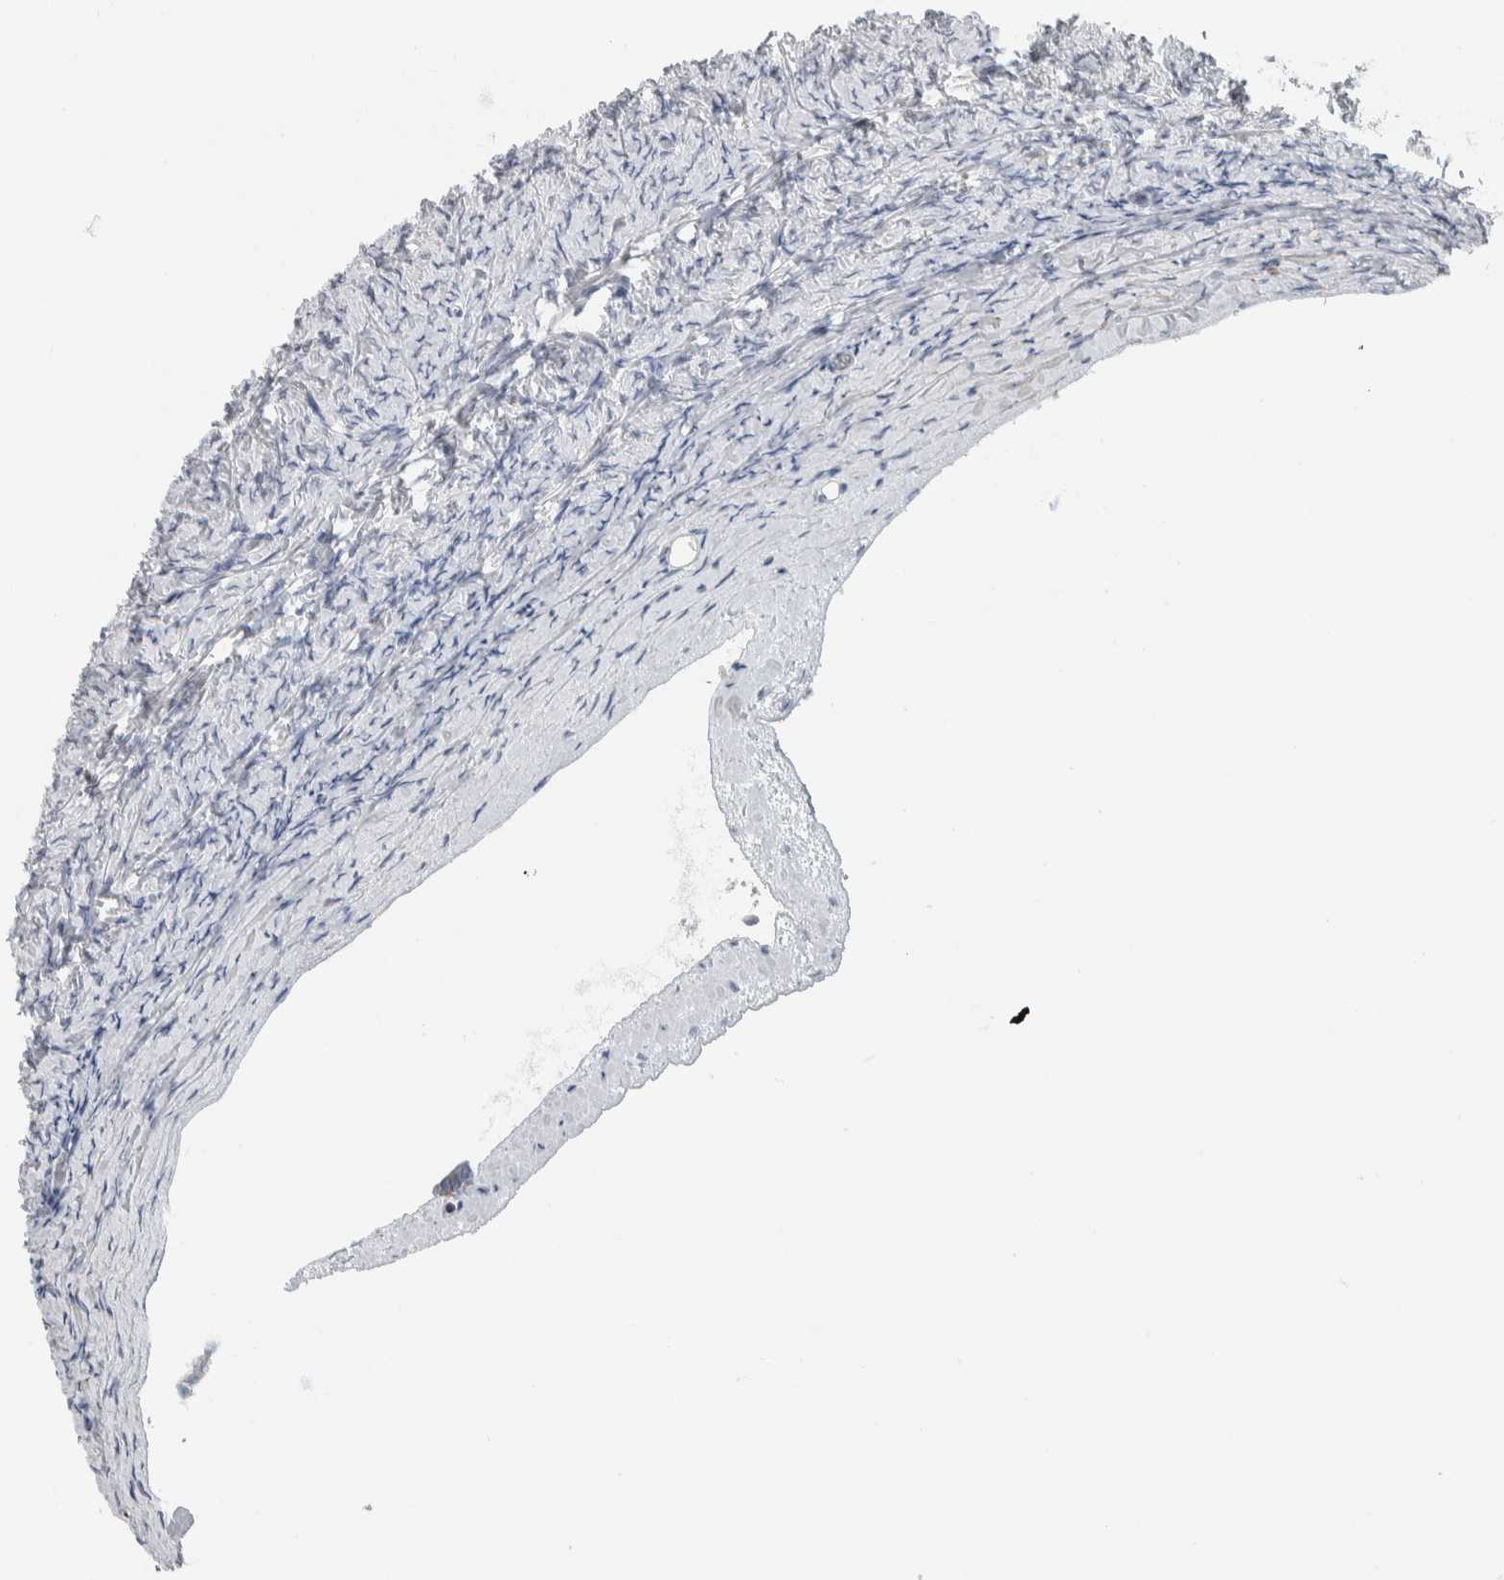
{"staining": {"intensity": "weak", "quantity": "<25%", "location": "cytoplasmic/membranous"}, "tissue": "ovary", "cell_type": "Ovarian stroma cells", "image_type": "normal", "snomed": [{"axis": "morphology", "description": "Normal tissue, NOS"}, {"axis": "topography", "description": "Ovary"}], "caption": "High magnification brightfield microscopy of unremarkable ovary stained with DAB (brown) and counterstained with hematoxylin (blue): ovarian stroma cells show no significant staining. The staining is performed using DAB (3,3'-diaminobenzidine) brown chromogen with nuclei counter-stained in using hematoxylin.", "gene": "NEFM", "patient": {"sex": "female", "age": 27}}